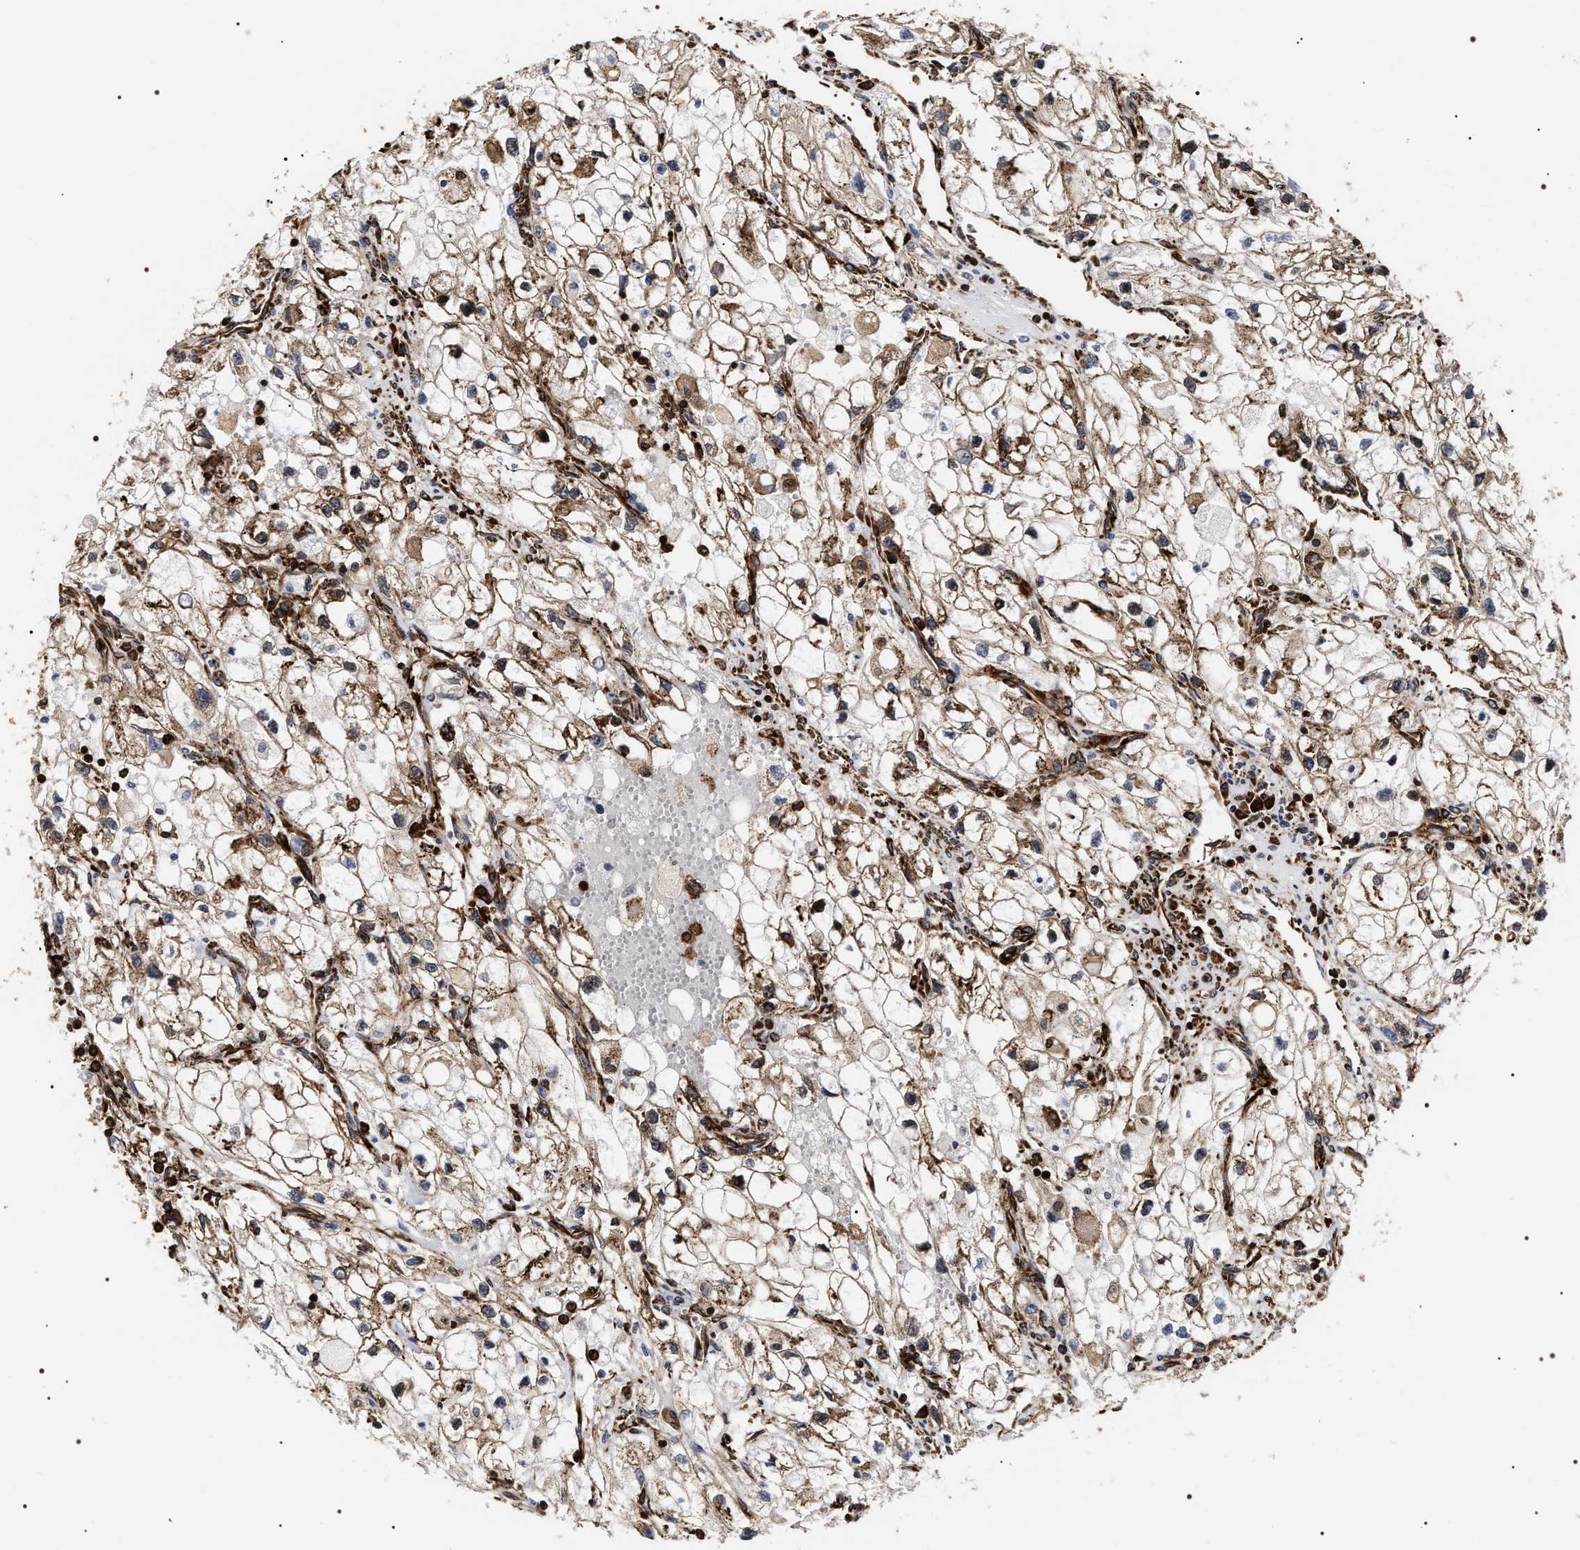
{"staining": {"intensity": "moderate", "quantity": ">75%", "location": "cytoplasmic/membranous"}, "tissue": "renal cancer", "cell_type": "Tumor cells", "image_type": "cancer", "snomed": [{"axis": "morphology", "description": "Adenocarcinoma, NOS"}, {"axis": "topography", "description": "Kidney"}], "caption": "This is an image of immunohistochemistry staining of renal adenocarcinoma, which shows moderate positivity in the cytoplasmic/membranous of tumor cells.", "gene": "SERBP1", "patient": {"sex": "female", "age": 70}}